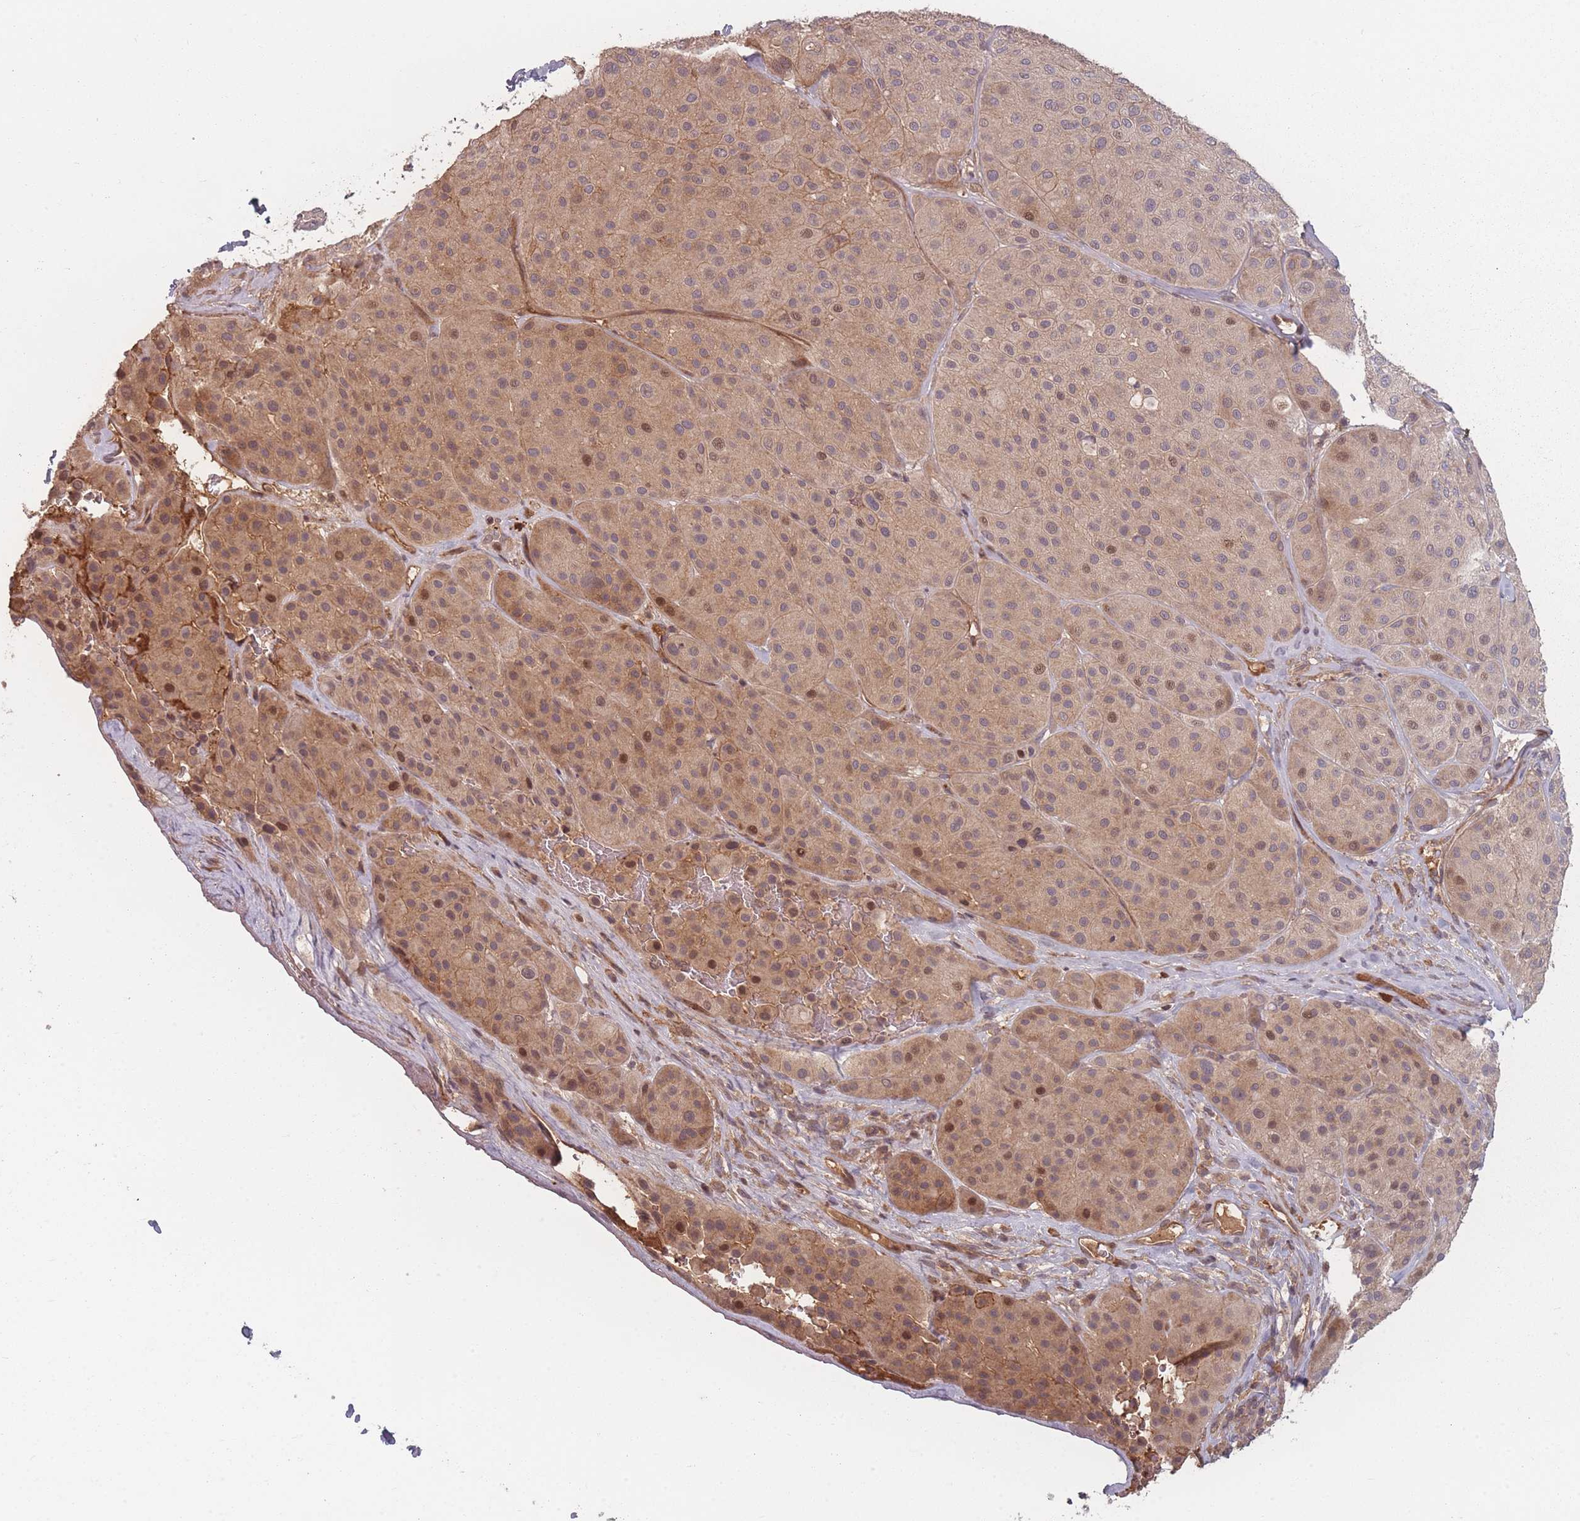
{"staining": {"intensity": "weak", "quantity": ">75%", "location": "cytoplasmic/membranous"}, "tissue": "melanoma", "cell_type": "Tumor cells", "image_type": "cancer", "snomed": [{"axis": "morphology", "description": "Malignant melanoma, Metastatic site"}, {"axis": "topography", "description": "Smooth muscle"}], "caption": "This is an image of immunohistochemistry staining of melanoma, which shows weak expression in the cytoplasmic/membranous of tumor cells.", "gene": "HAGH", "patient": {"sex": "male", "age": 41}}